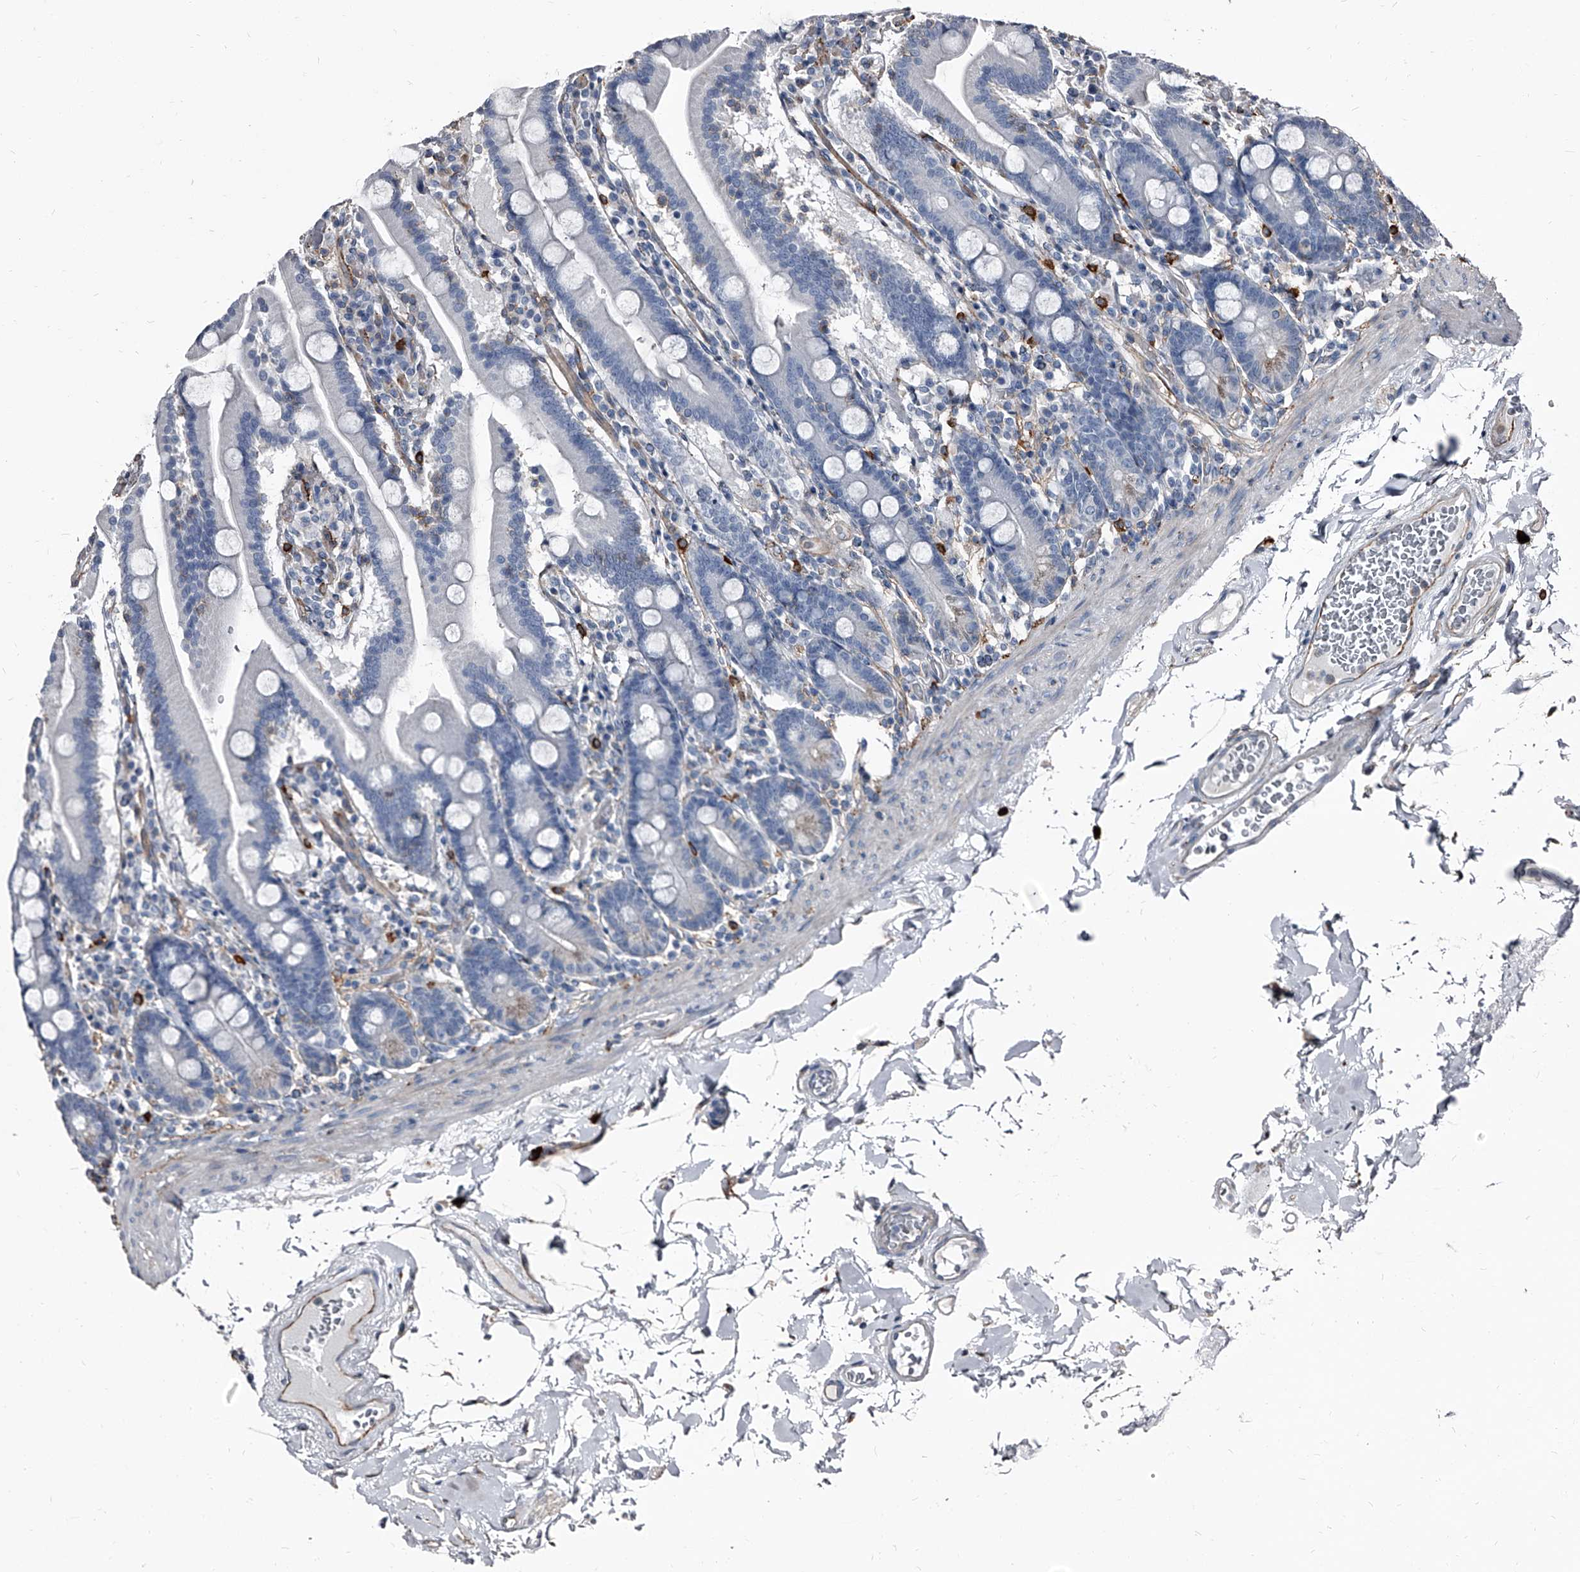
{"staining": {"intensity": "negative", "quantity": "none", "location": "none"}, "tissue": "duodenum", "cell_type": "Glandular cells", "image_type": "normal", "snomed": [{"axis": "morphology", "description": "Normal tissue, NOS"}, {"axis": "topography", "description": "Duodenum"}], "caption": "High magnification brightfield microscopy of normal duodenum stained with DAB (brown) and counterstained with hematoxylin (blue): glandular cells show no significant expression. (Stains: DAB immunohistochemistry (IHC) with hematoxylin counter stain, Microscopy: brightfield microscopy at high magnification).", "gene": "PGLYRP3", "patient": {"sex": "male", "age": 55}}